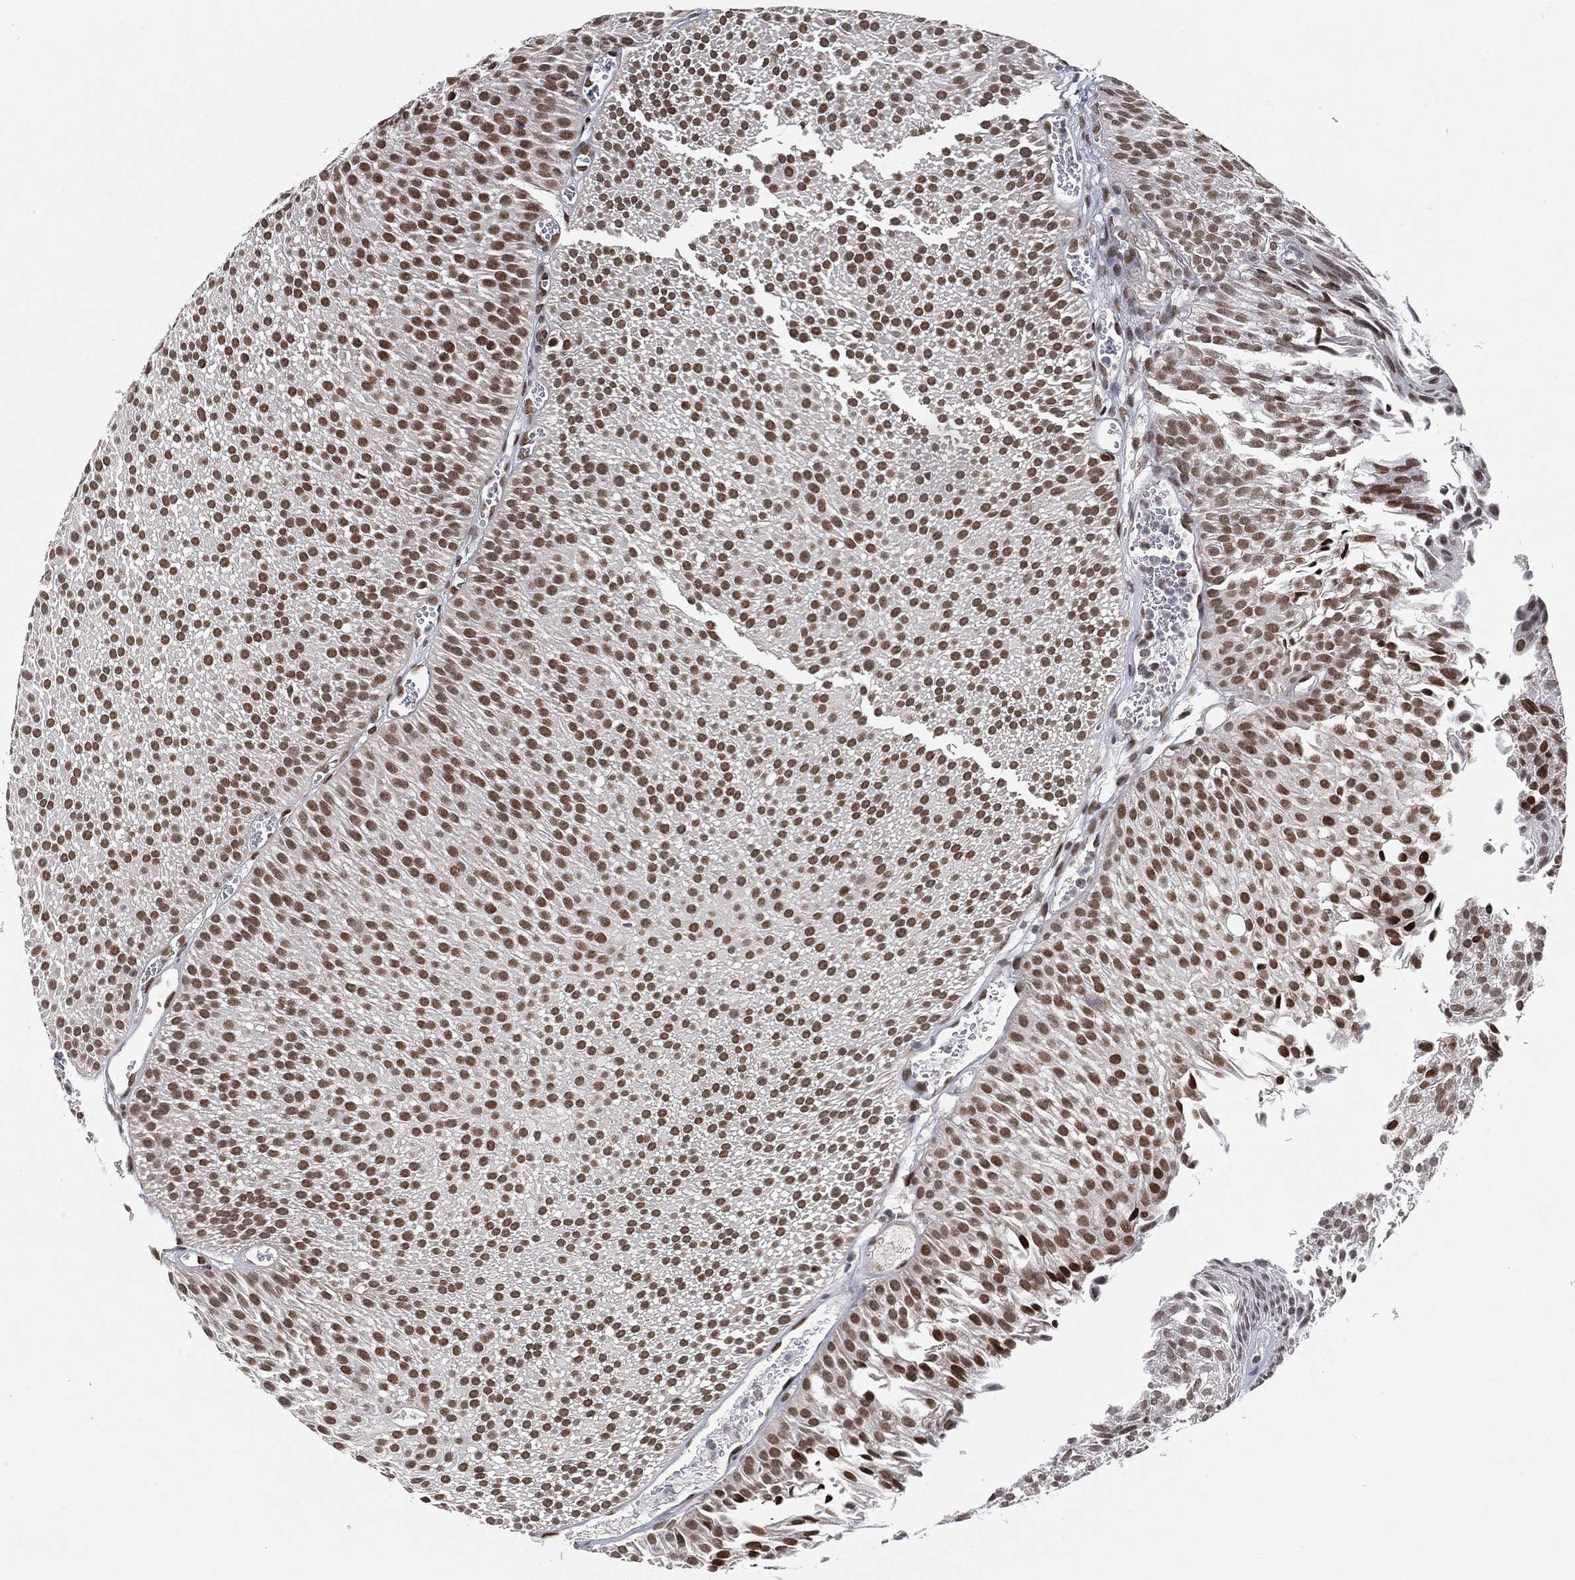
{"staining": {"intensity": "strong", "quantity": ">75%", "location": "nuclear"}, "tissue": "urothelial cancer", "cell_type": "Tumor cells", "image_type": "cancer", "snomed": [{"axis": "morphology", "description": "Urothelial carcinoma, Low grade"}, {"axis": "topography", "description": "Urinary bladder"}], "caption": "Human urothelial carcinoma (low-grade) stained with a brown dye exhibits strong nuclear positive expression in about >75% of tumor cells.", "gene": "YLPM1", "patient": {"sex": "male", "age": 65}}